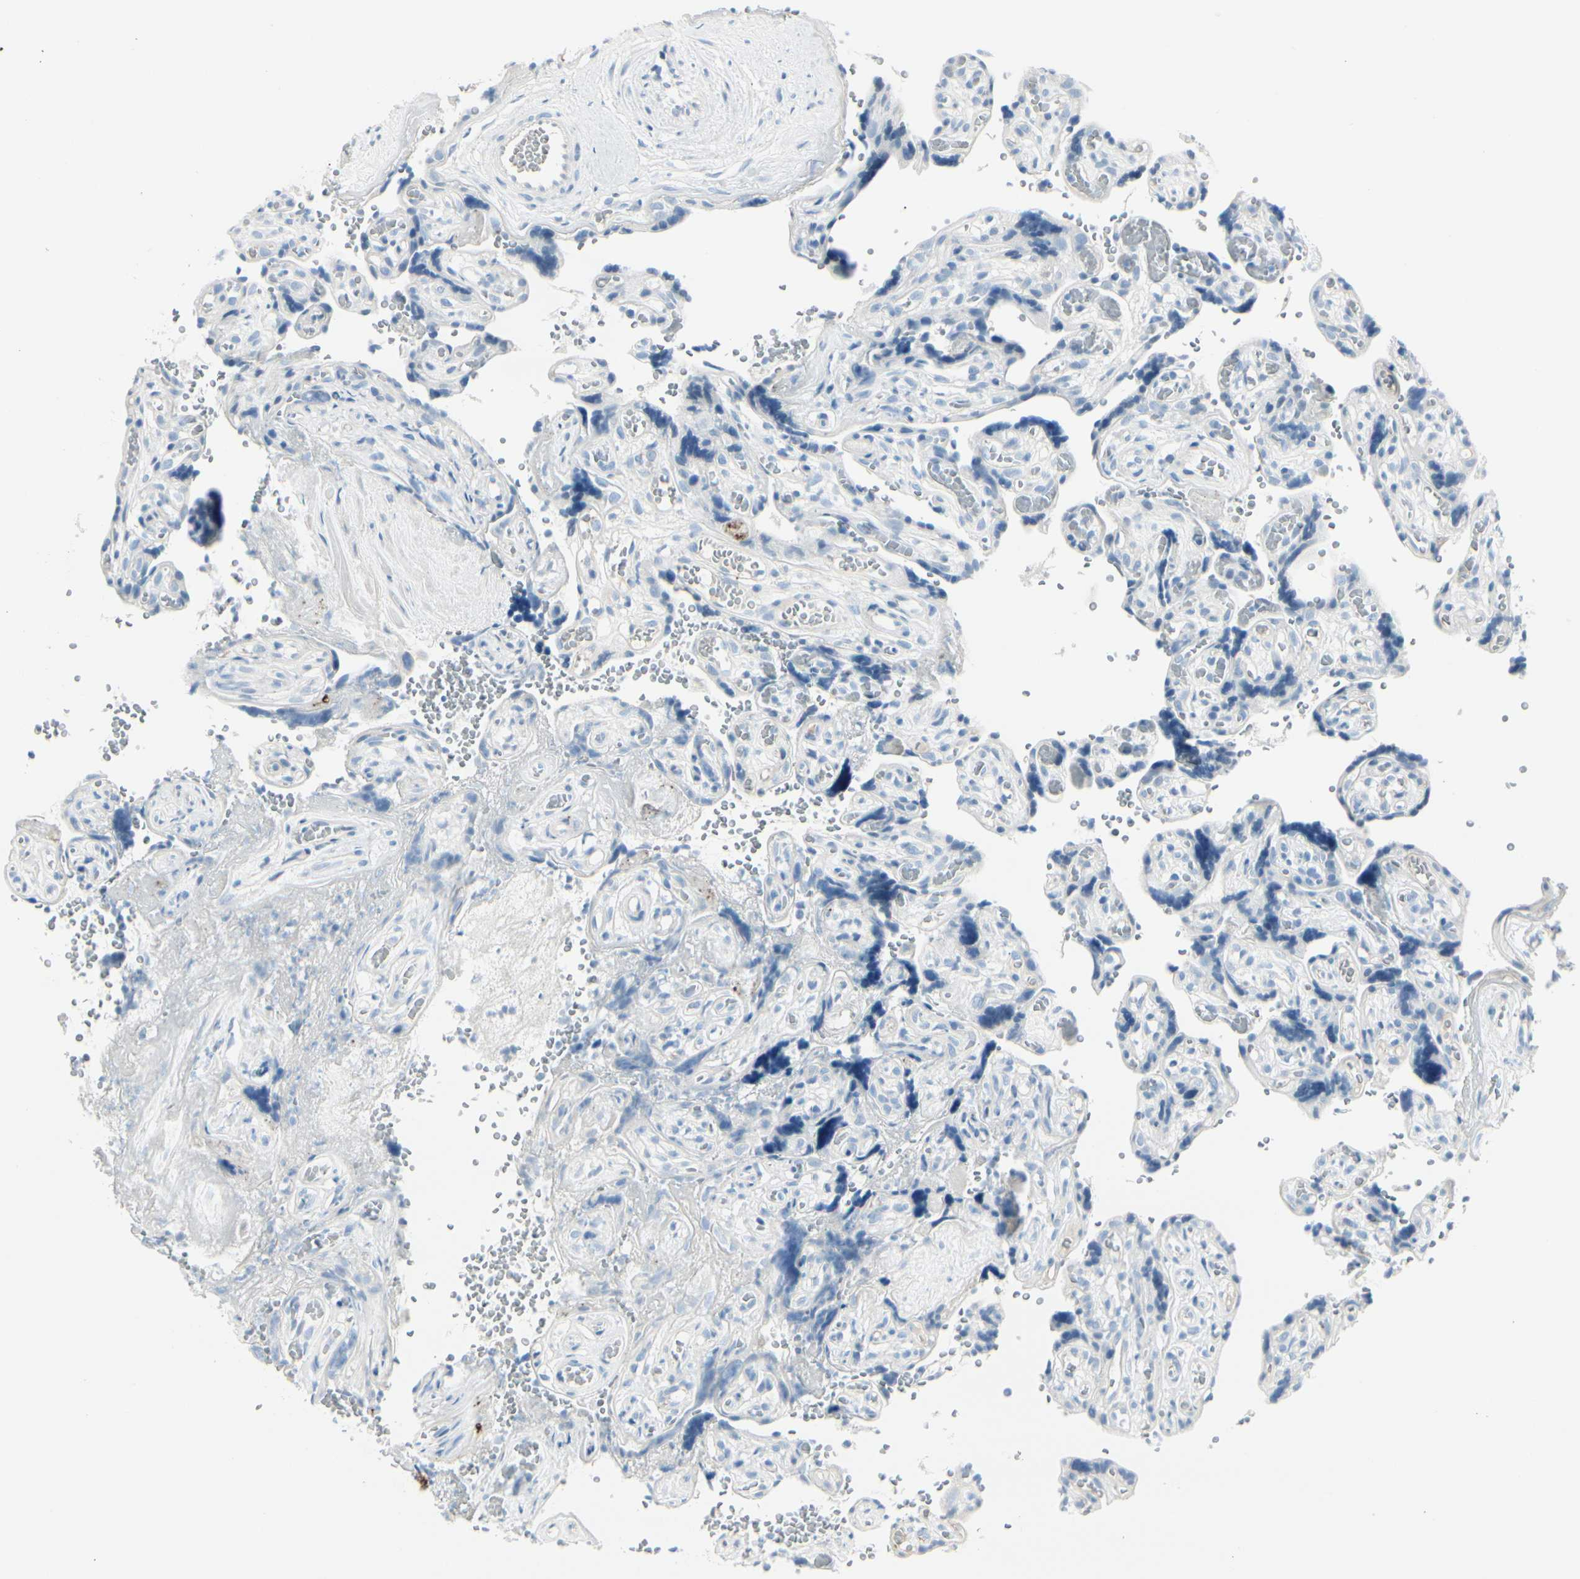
{"staining": {"intensity": "negative", "quantity": "none", "location": "none"}, "tissue": "placenta", "cell_type": "Decidual cells", "image_type": "normal", "snomed": [{"axis": "morphology", "description": "Normal tissue, NOS"}, {"axis": "topography", "description": "Placenta"}], "caption": "Immunohistochemistry (IHC) image of normal placenta: placenta stained with DAB exhibits no significant protein positivity in decidual cells.", "gene": "CDHR5", "patient": {"sex": "female", "age": 30}}